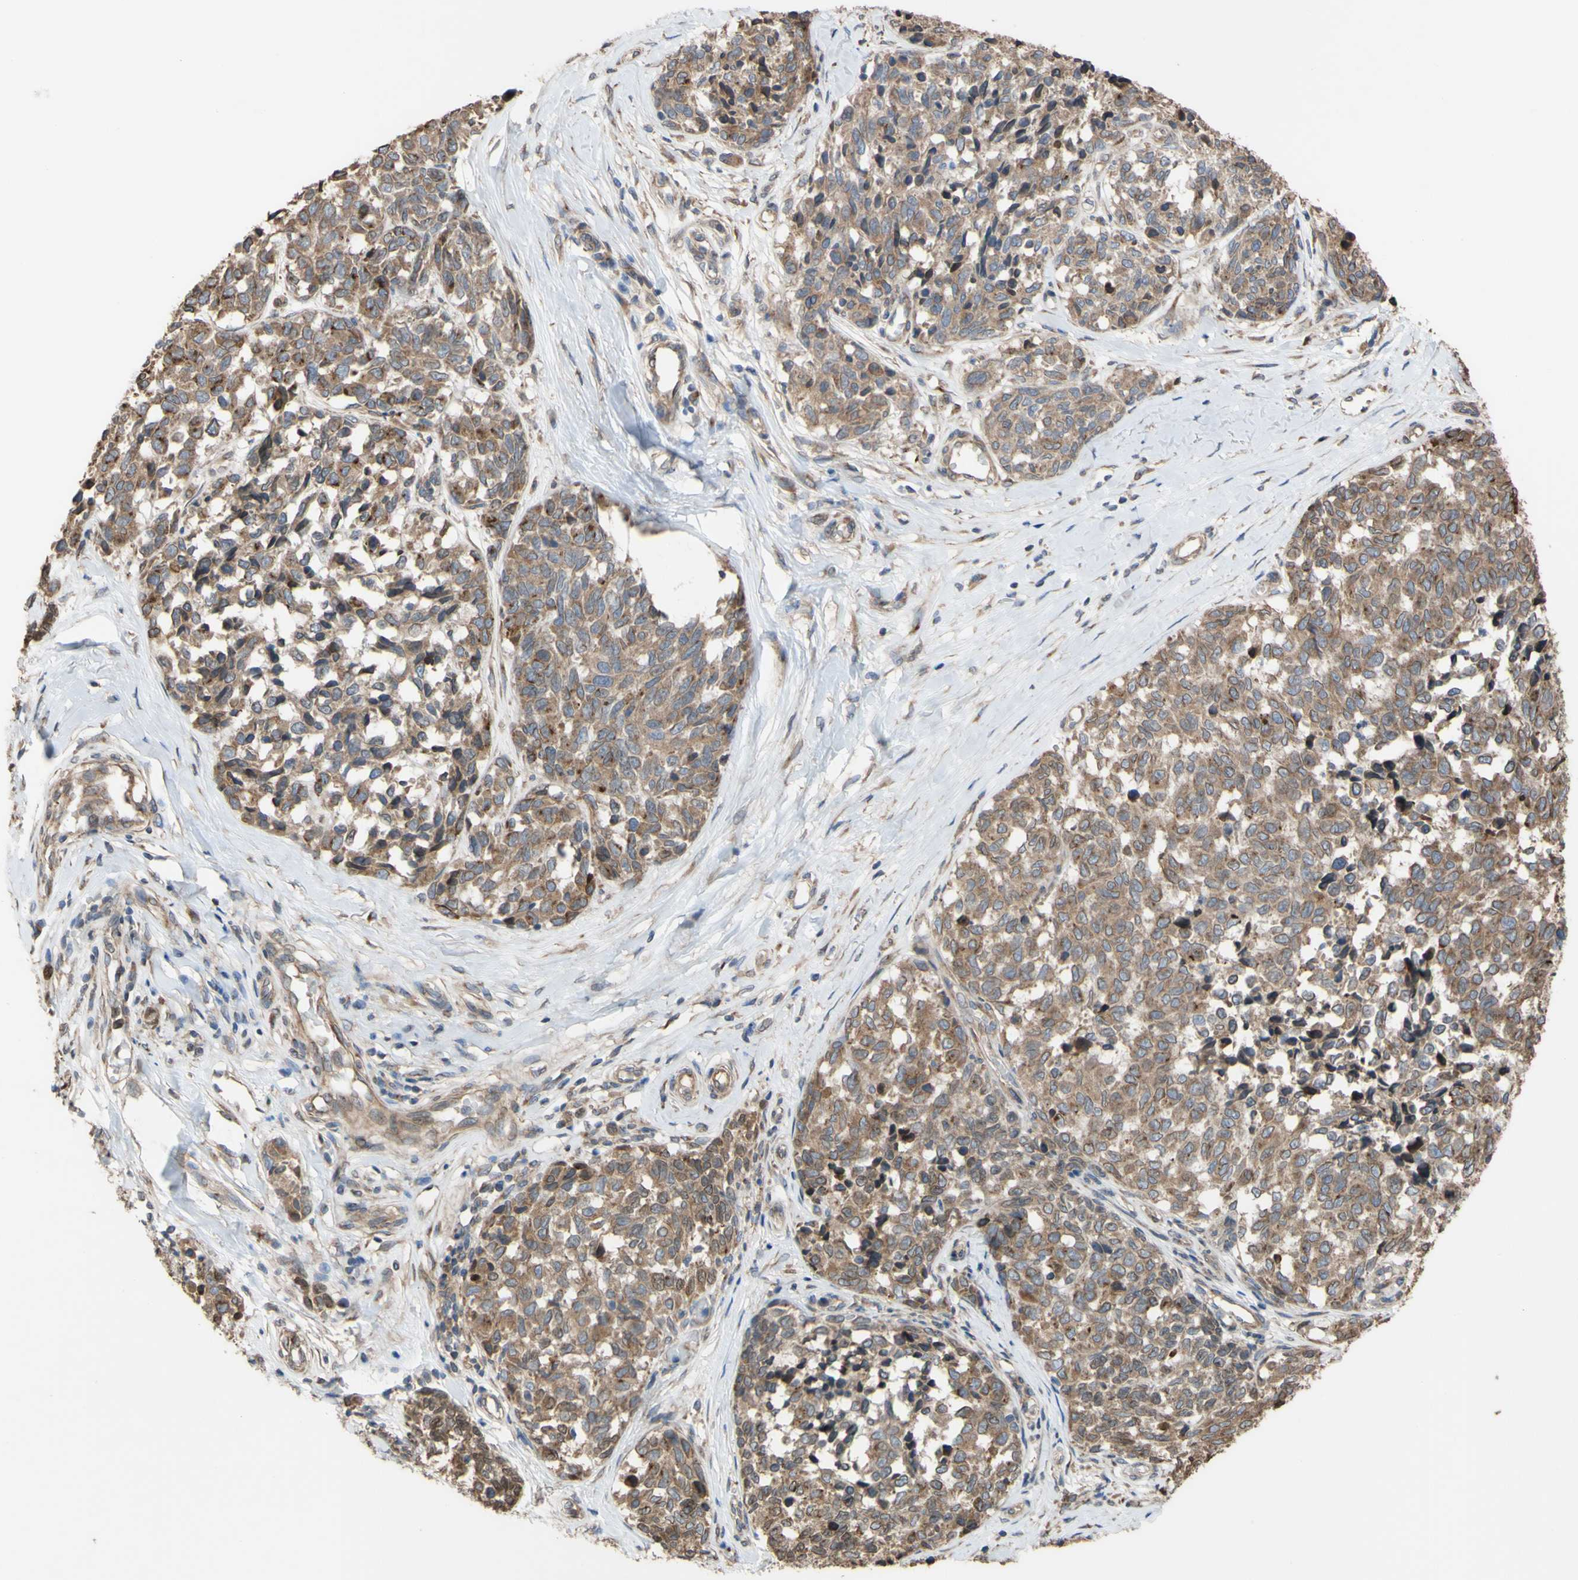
{"staining": {"intensity": "moderate", "quantity": ">75%", "location": "cytoplasmic/membranous"}, "tissue": "melanoma", "cell_type": "Tumor cells", "image_type": "cancer", "snomed": [{"axis": "morphology", "description": "Malignant melanoma, NOS"}, {"axis": "topography", "description": "Skin"}], "caption": "Immunohistochemistry (IHC) of malignant melanoma shows medium levels of moderate cytoplasmic/membranous staining in about >75% of tumor cells.", "gene": "NECTIN3", "patient": {"sex": "female", "age": 64}}